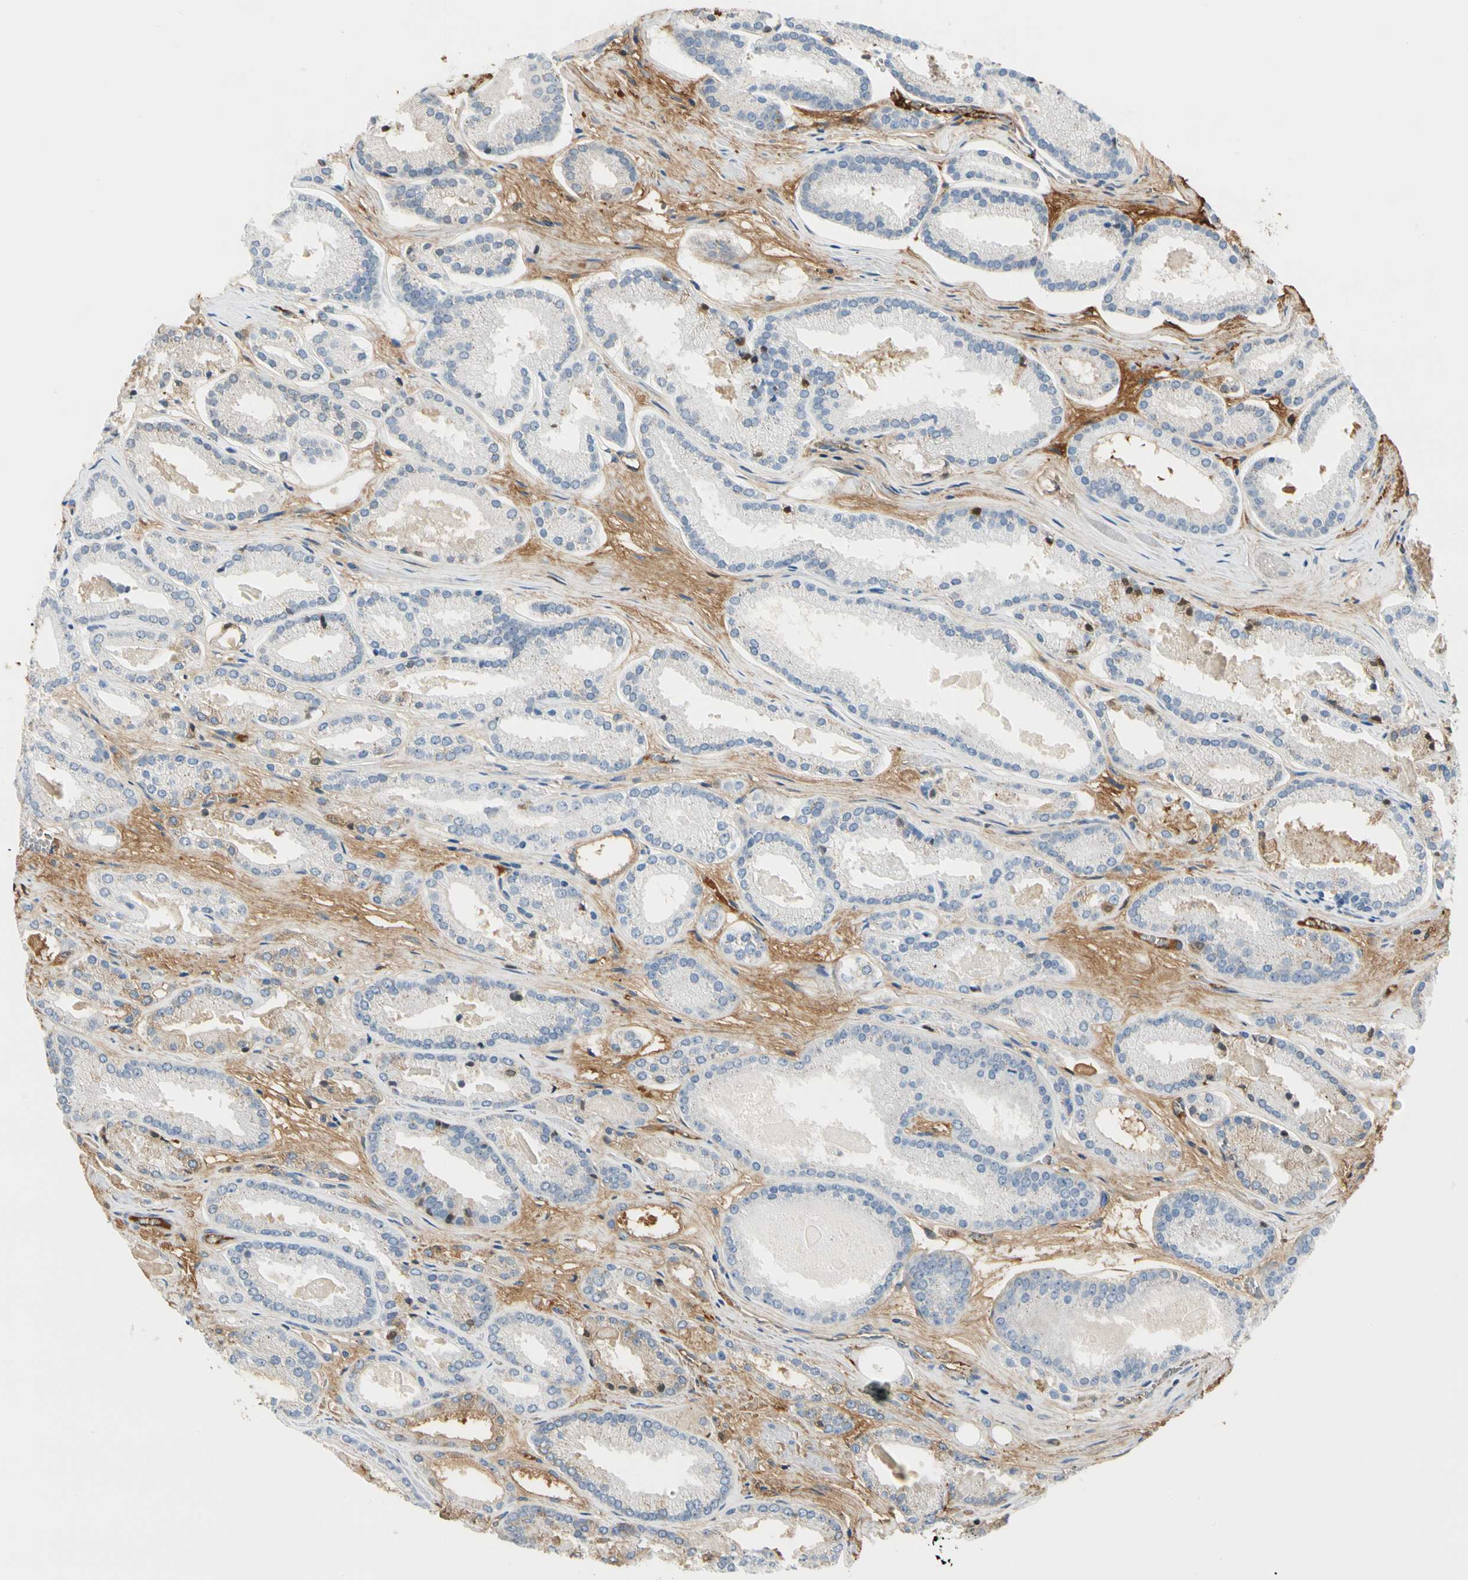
{"staining": {"intensity": "moderate", "quantity": "<25%", "location": "cytoplasmic/membranous,nuclear"}, "tissue": "prostate cancer", "cell_type": "Tumor cells", "image_type": "cancer", "snomed": [{"axis": "morphology", "description": "Adenocarcinoma, Low grade"}, {"axis": "topography", "description": "Prostate"}], "caption": "IHC of human prostate low-grade adenocarcinoma reveals low levels of moderate cytoplasmic/membranous and nuclear positivity in about <25% of tumor cells.", "gene": "LAMB3", "patient": {"sex": "male", "age": 59}}